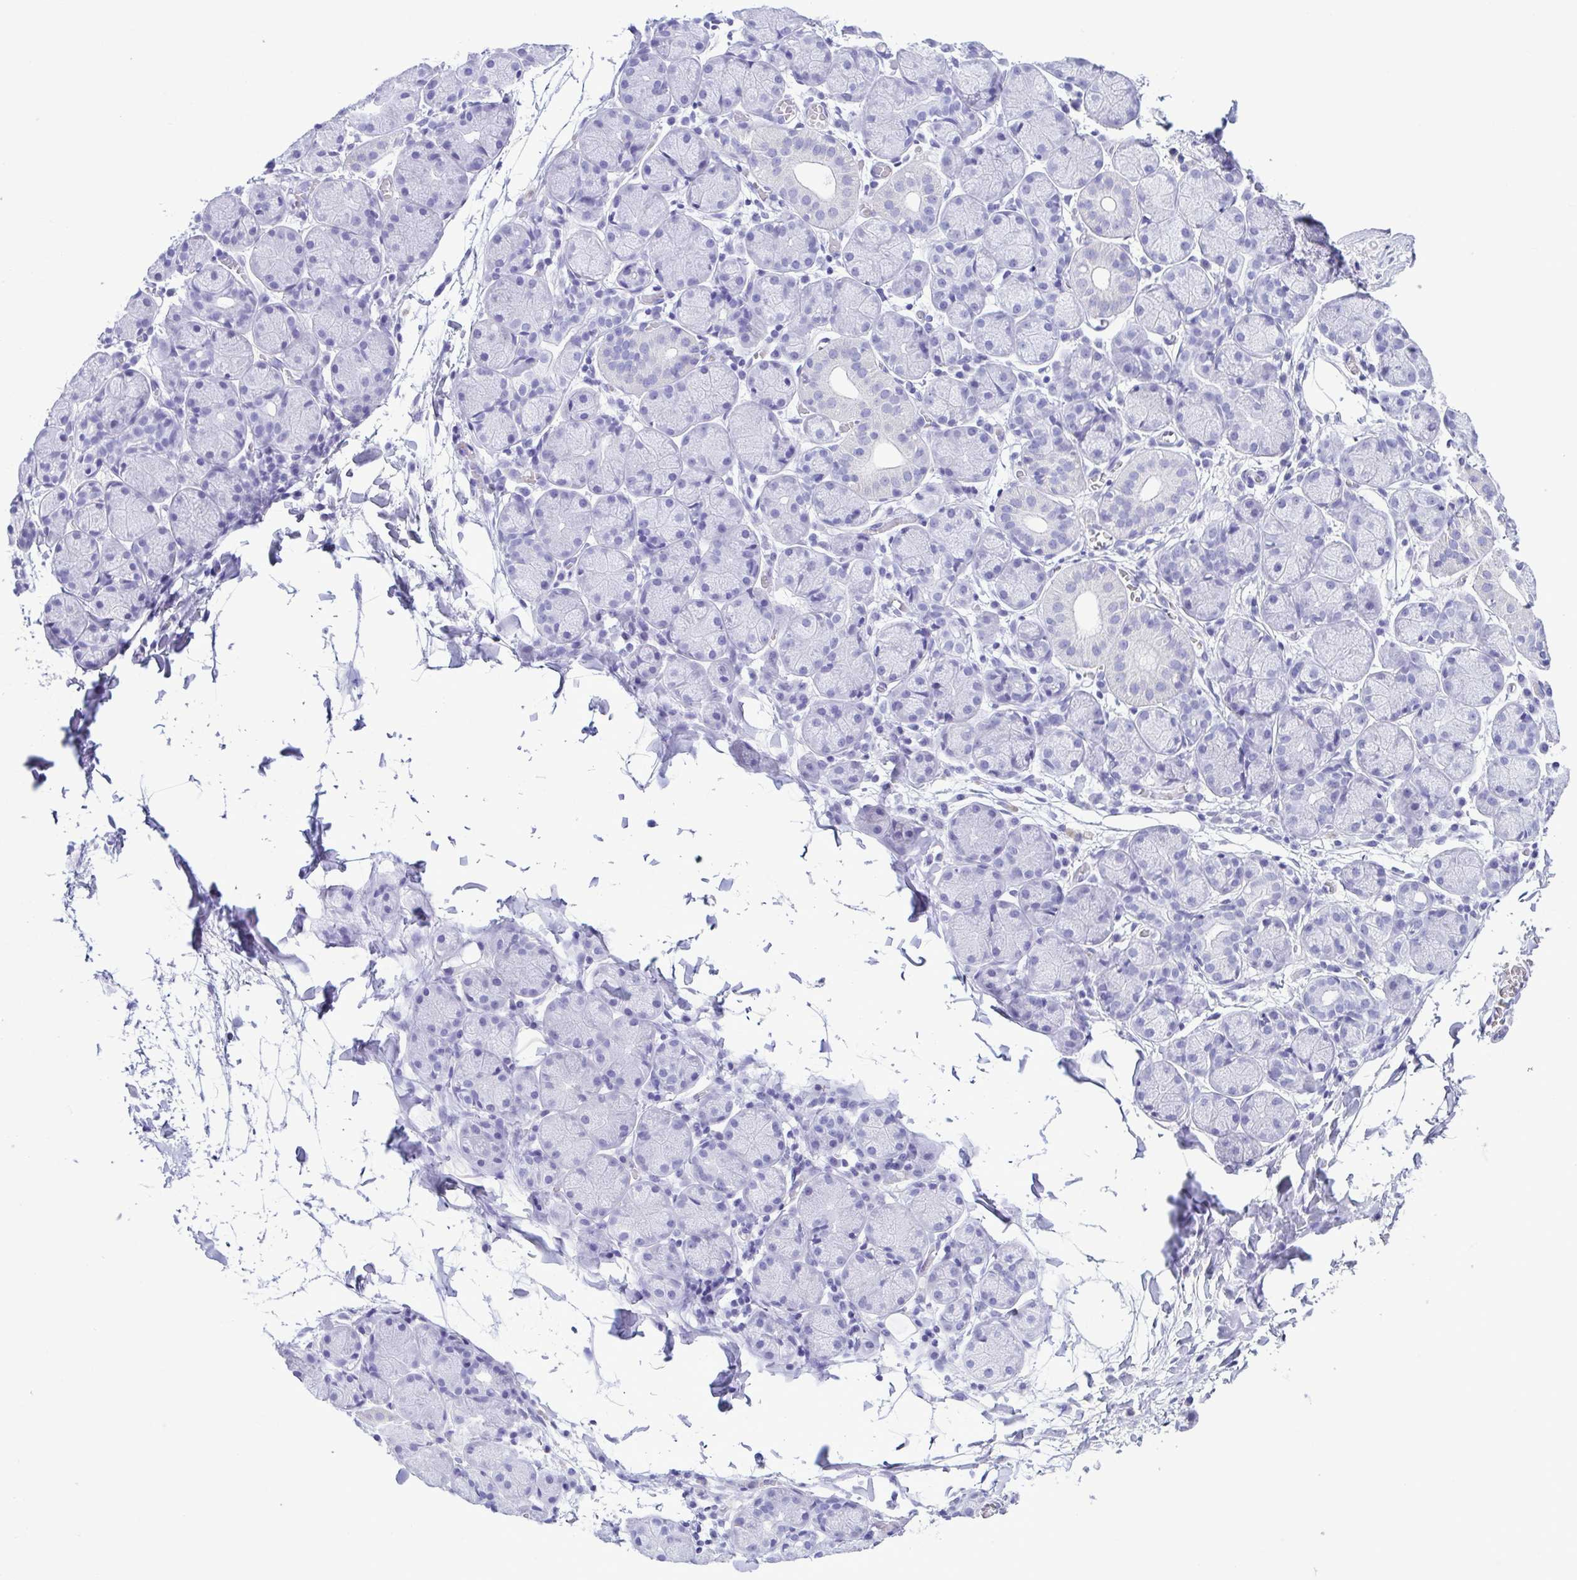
{"staining": {"intensity": "negative", "quantity": "none", "location": "none"}, "tissue": "salivary gland", "cell_type": "Glandular cells", "image_type": "normal", "snomed": [{"axis": "morphology", "description": "Normal tissue, NOS"}, {"axis": "topography", "description": "Salivary gland"}], "caption": "Glandular cells show no significant expression in normal salivary gland. (DAB IHC visualized using brightfield microscopy, high magnification).", "gene": "SPATA16", "patient": {"sex": "female", "age": 24}}